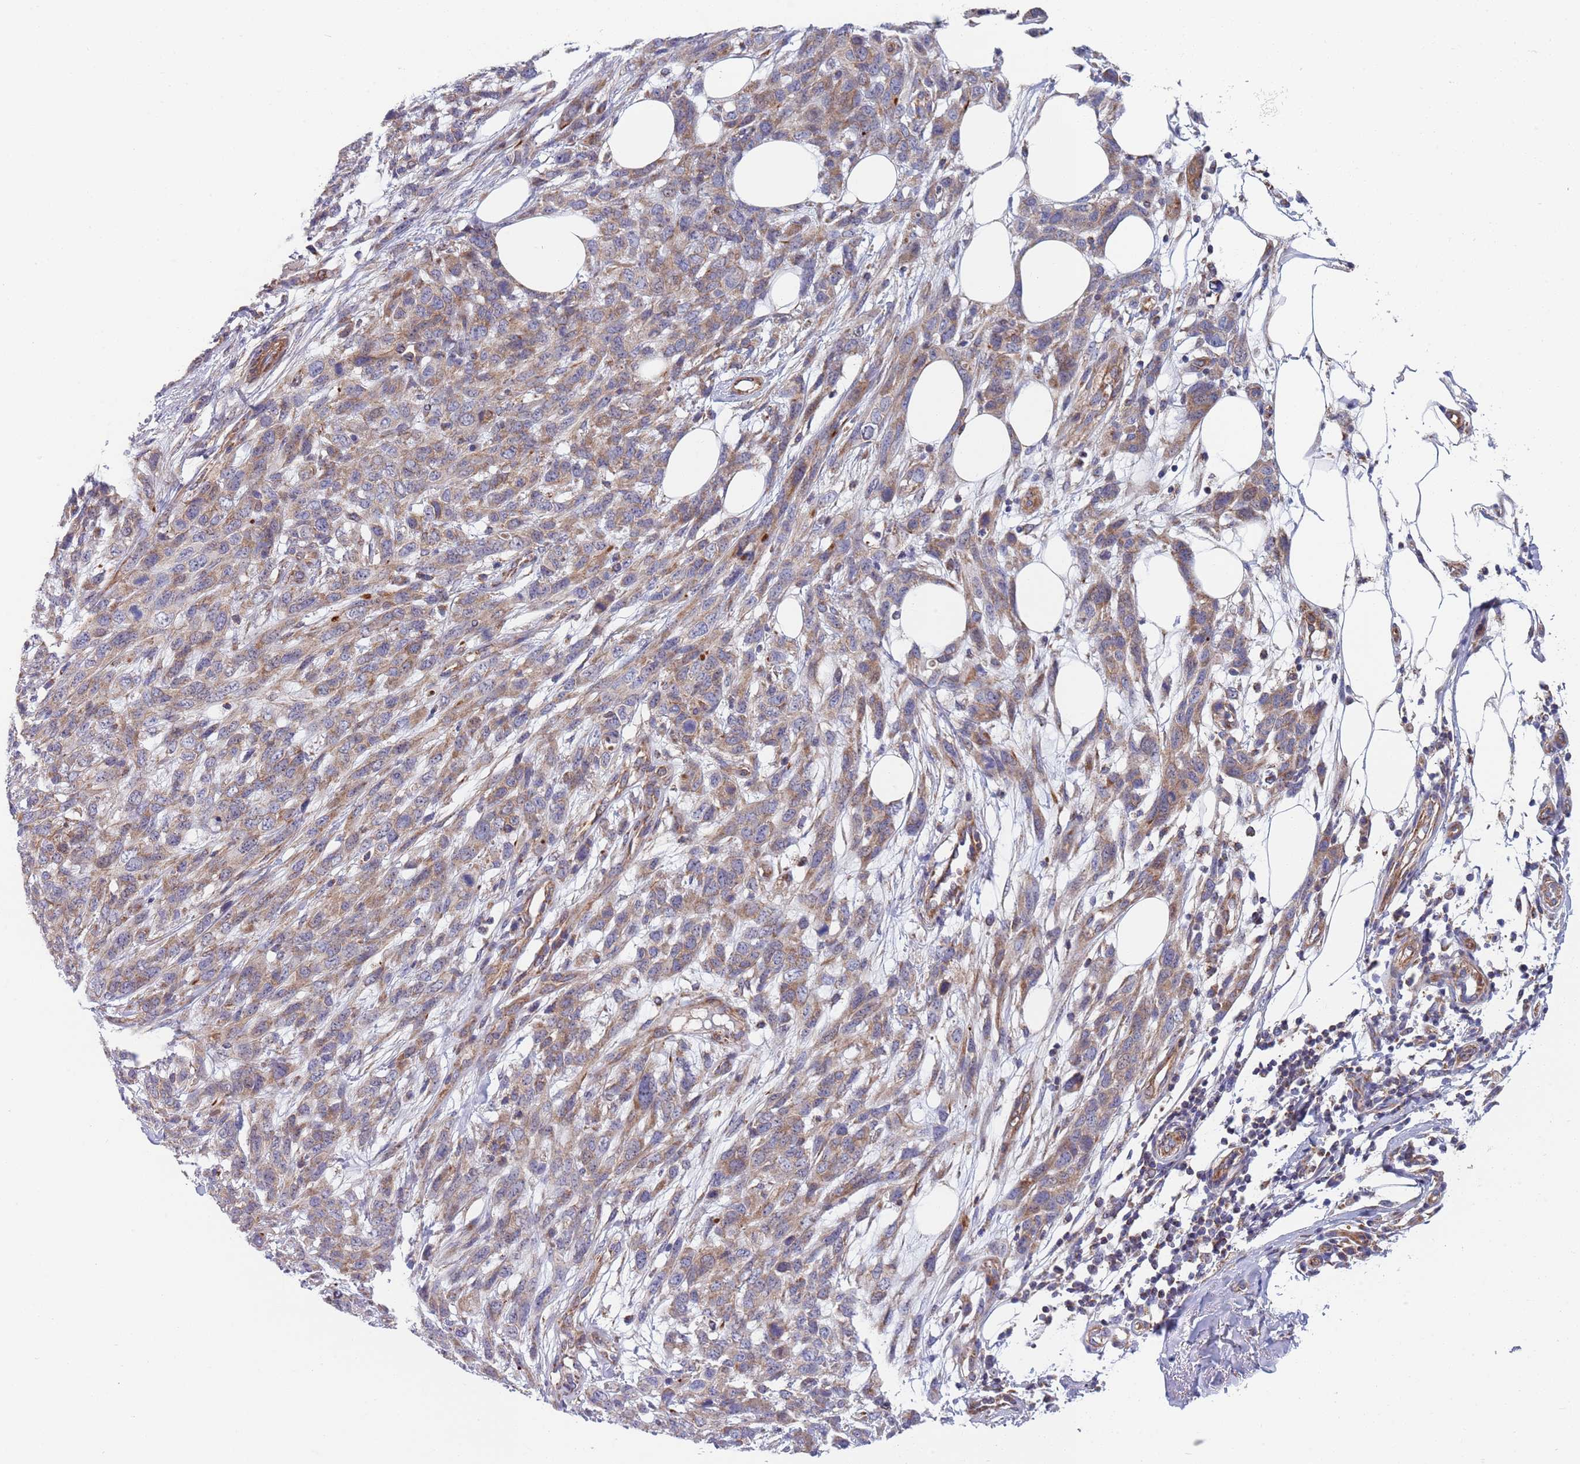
{"staining": {"intensity": "moderate", "quantity": ">75%", "location": "cytoplasmic/membranous"}, "tissue": "melanoma", "cell_type": "Tumor cells", "image_type": "cancer", "snomed": [{"axis": "morphology", "description": "Normal morphology"}, {"axis": "morphology", "description": "Malignant melanoma, NOS"}, {"axis": "topography", "description": "Skin"}], "caption": "Protein analysis of melanoma tissue shows moderate cytoplasmic/membranous positivity in about >75% of tumor cells.", "gene": "PWWP3A", "patient": {"sex": "female", "age": 72}}